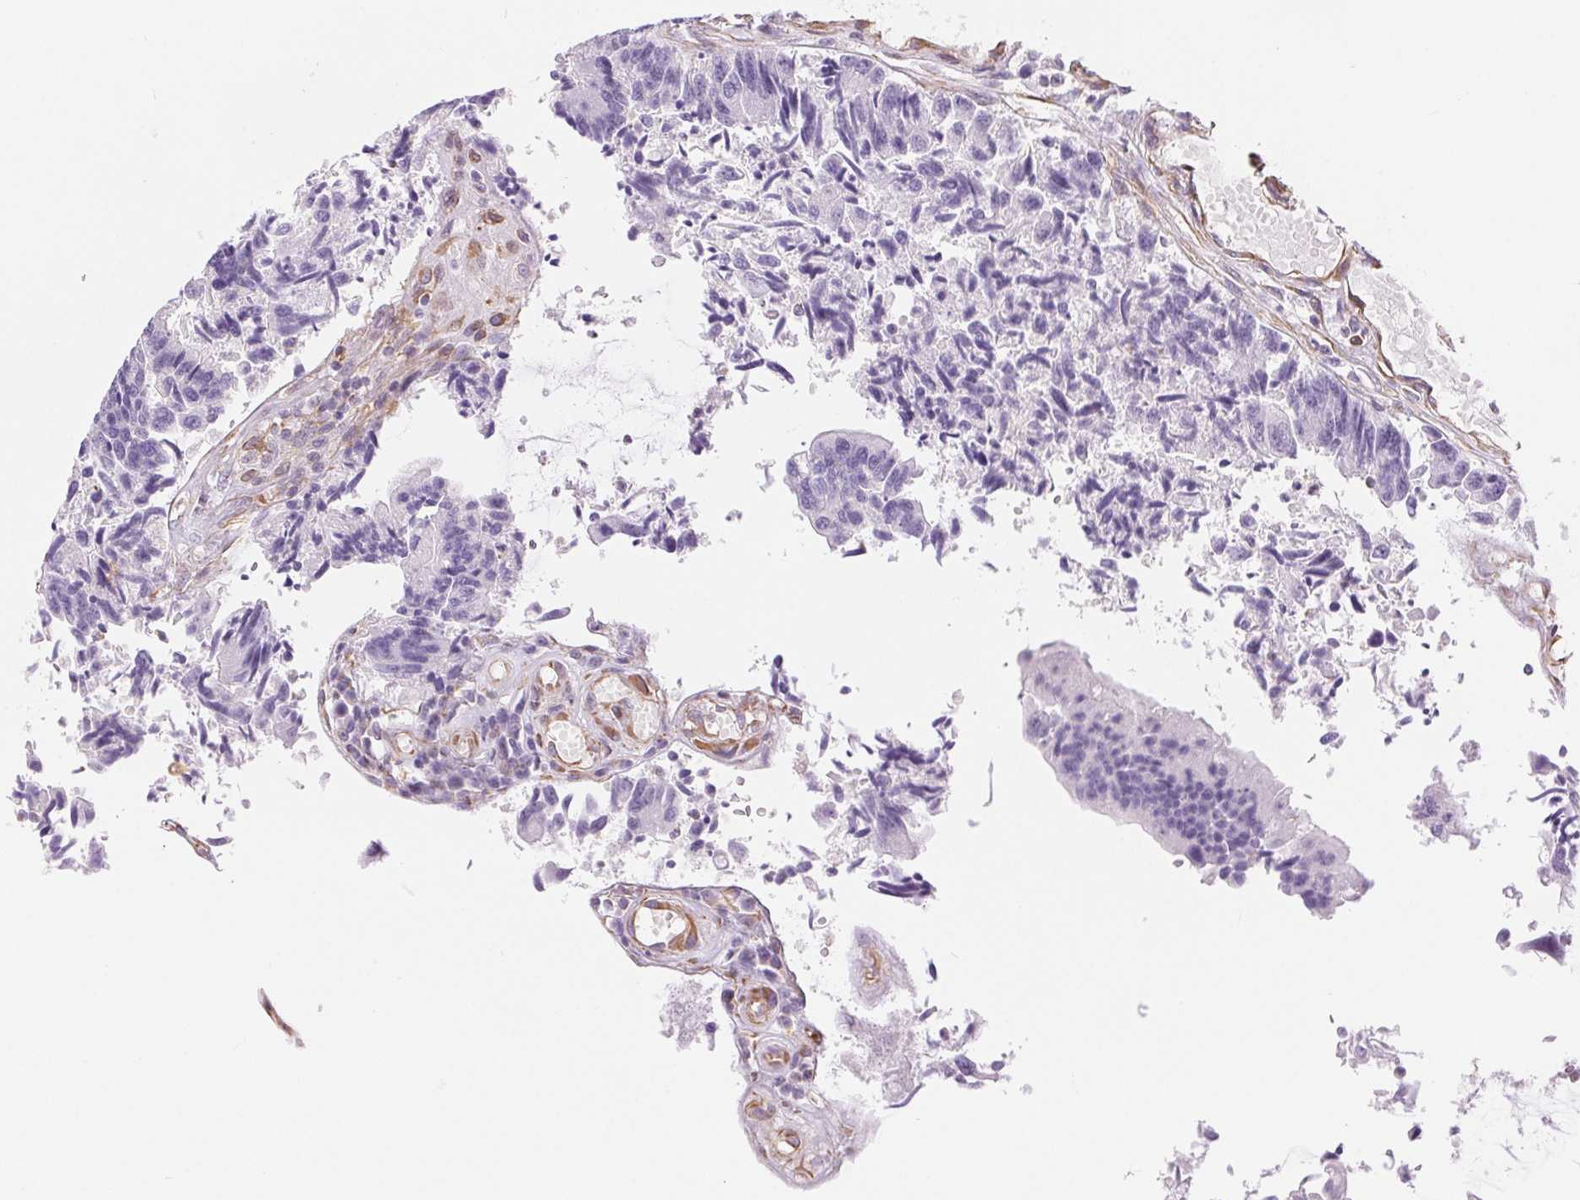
{"staining": {"intensity": "negative", "quantity": "none", "location": "none"}, "tissue": "colorectal cancer", "cell_type": "Tumor cells", "image_type": "cancer", "snomed": [{"axis": "morphology", "description": "Adenocarcinoma, NOS"}, {"axis": "topography", "description": "Colon"}], "caption": "Colorectal cancer was stained to show a protein in brown. There is no significant expression in tumor cells. Brightfield microscopy of IHC stained with DAB (3,3'-diaminobenzidine) (brown) and hematoxylin (blue), captured at high magnification.", "gene": "GFAP", "patient": {"sex": "female", "age": 67}}